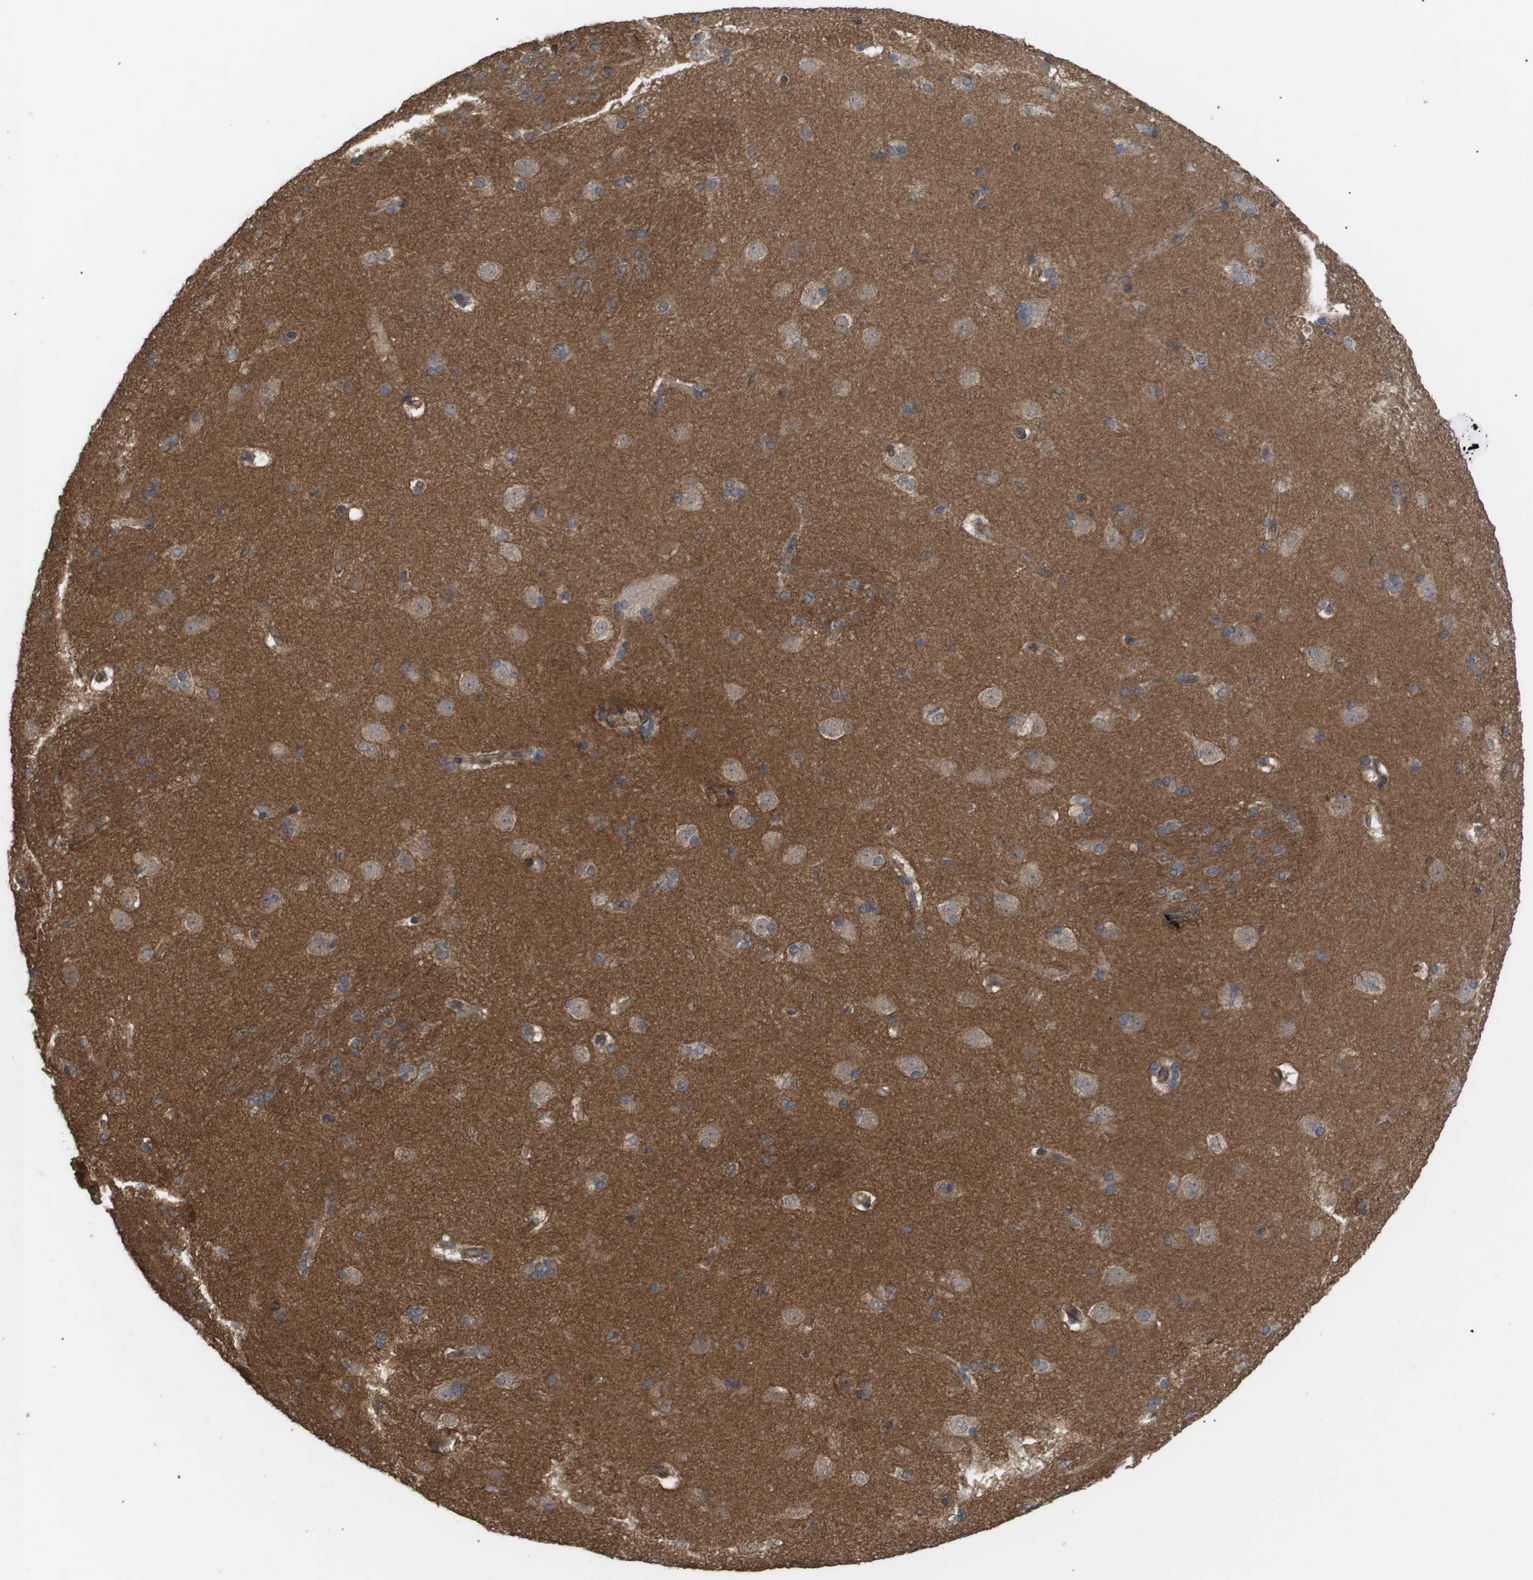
{"staining": {"intensity": "moderate", "quantity": "<25%", "location": "cytoplasmic/membranous"}, "tissue": "caudate", "cell_type": "Glial cells", "image_type": "normal", "snomed": [{"axis": "morphology", "description": "Normal tissue, NOS"}, {"axis": "topography", "description": "Lateral ventricle wall"}], "caption": "Caudate stained with IHC displays moderate cytoplasmic/membranous expression in approximately <25% of glial cells. (DAB IHC with brightfield microscopy, high magnification).", "gene": "CUL5", "patient": {"sex": "female", "age": 19}}